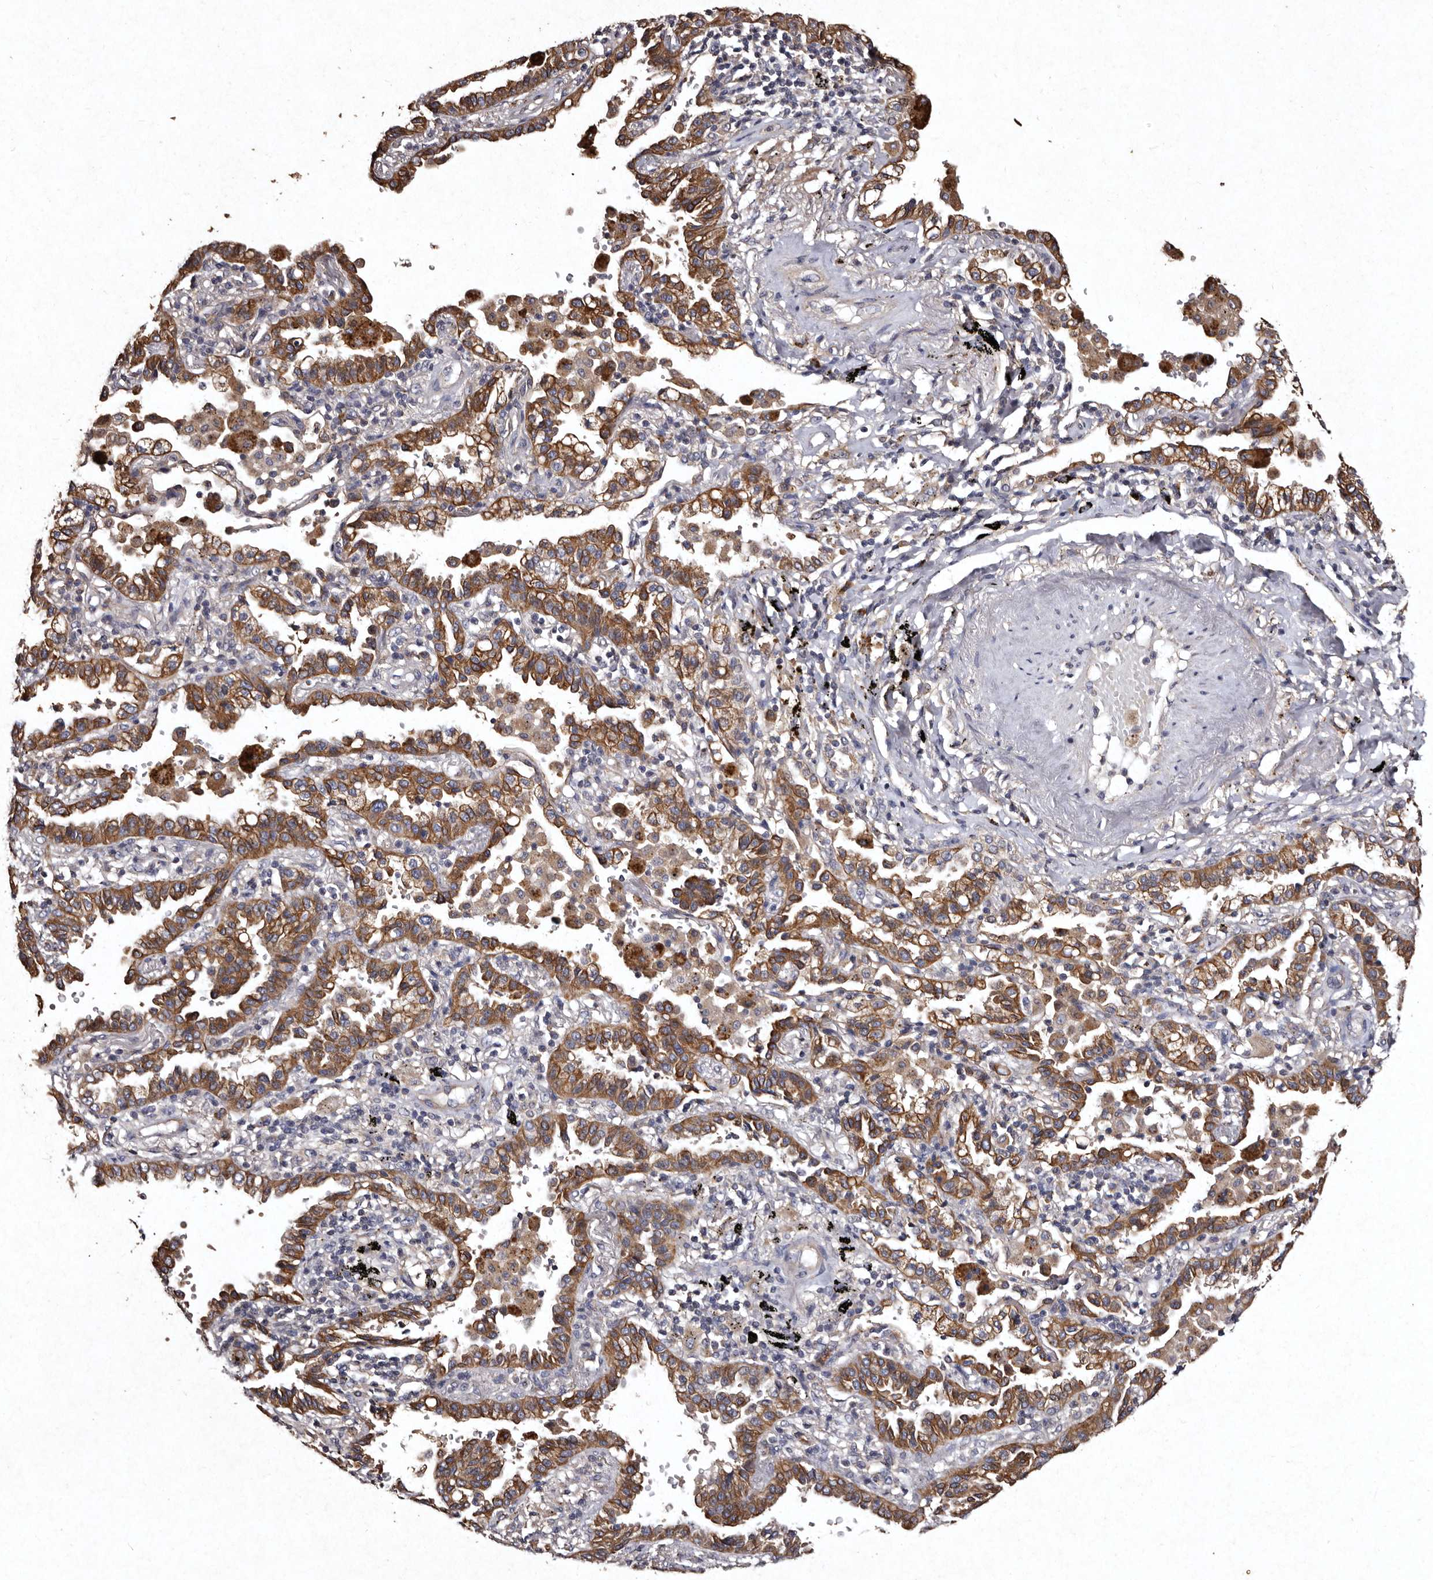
{"staining": {"intensity": "moderate", "quantity": ">75%", "location": "cytoplasmic/membranous"}, "tissue": "lung cancer", "cell_type": "Tumor cells", "image_type": "cancer", "snomed": [{"axis": "morphology", "description": "Normal tissue, NOS"}, {"axis": "morphology", "description": "Adenocarcinoma, NOS"}, {"axis": "topography", "description": "Lung"}], "caption": "Immunohistochemistry (IHC) (DAB) staining of adenocarcinoma (lung) reveals moderate cytoplasmic/membranous protein staining in about >75% of tumor cells.", "gene": "TFB1M", "patient": {"sex": "male", "age": 59}}